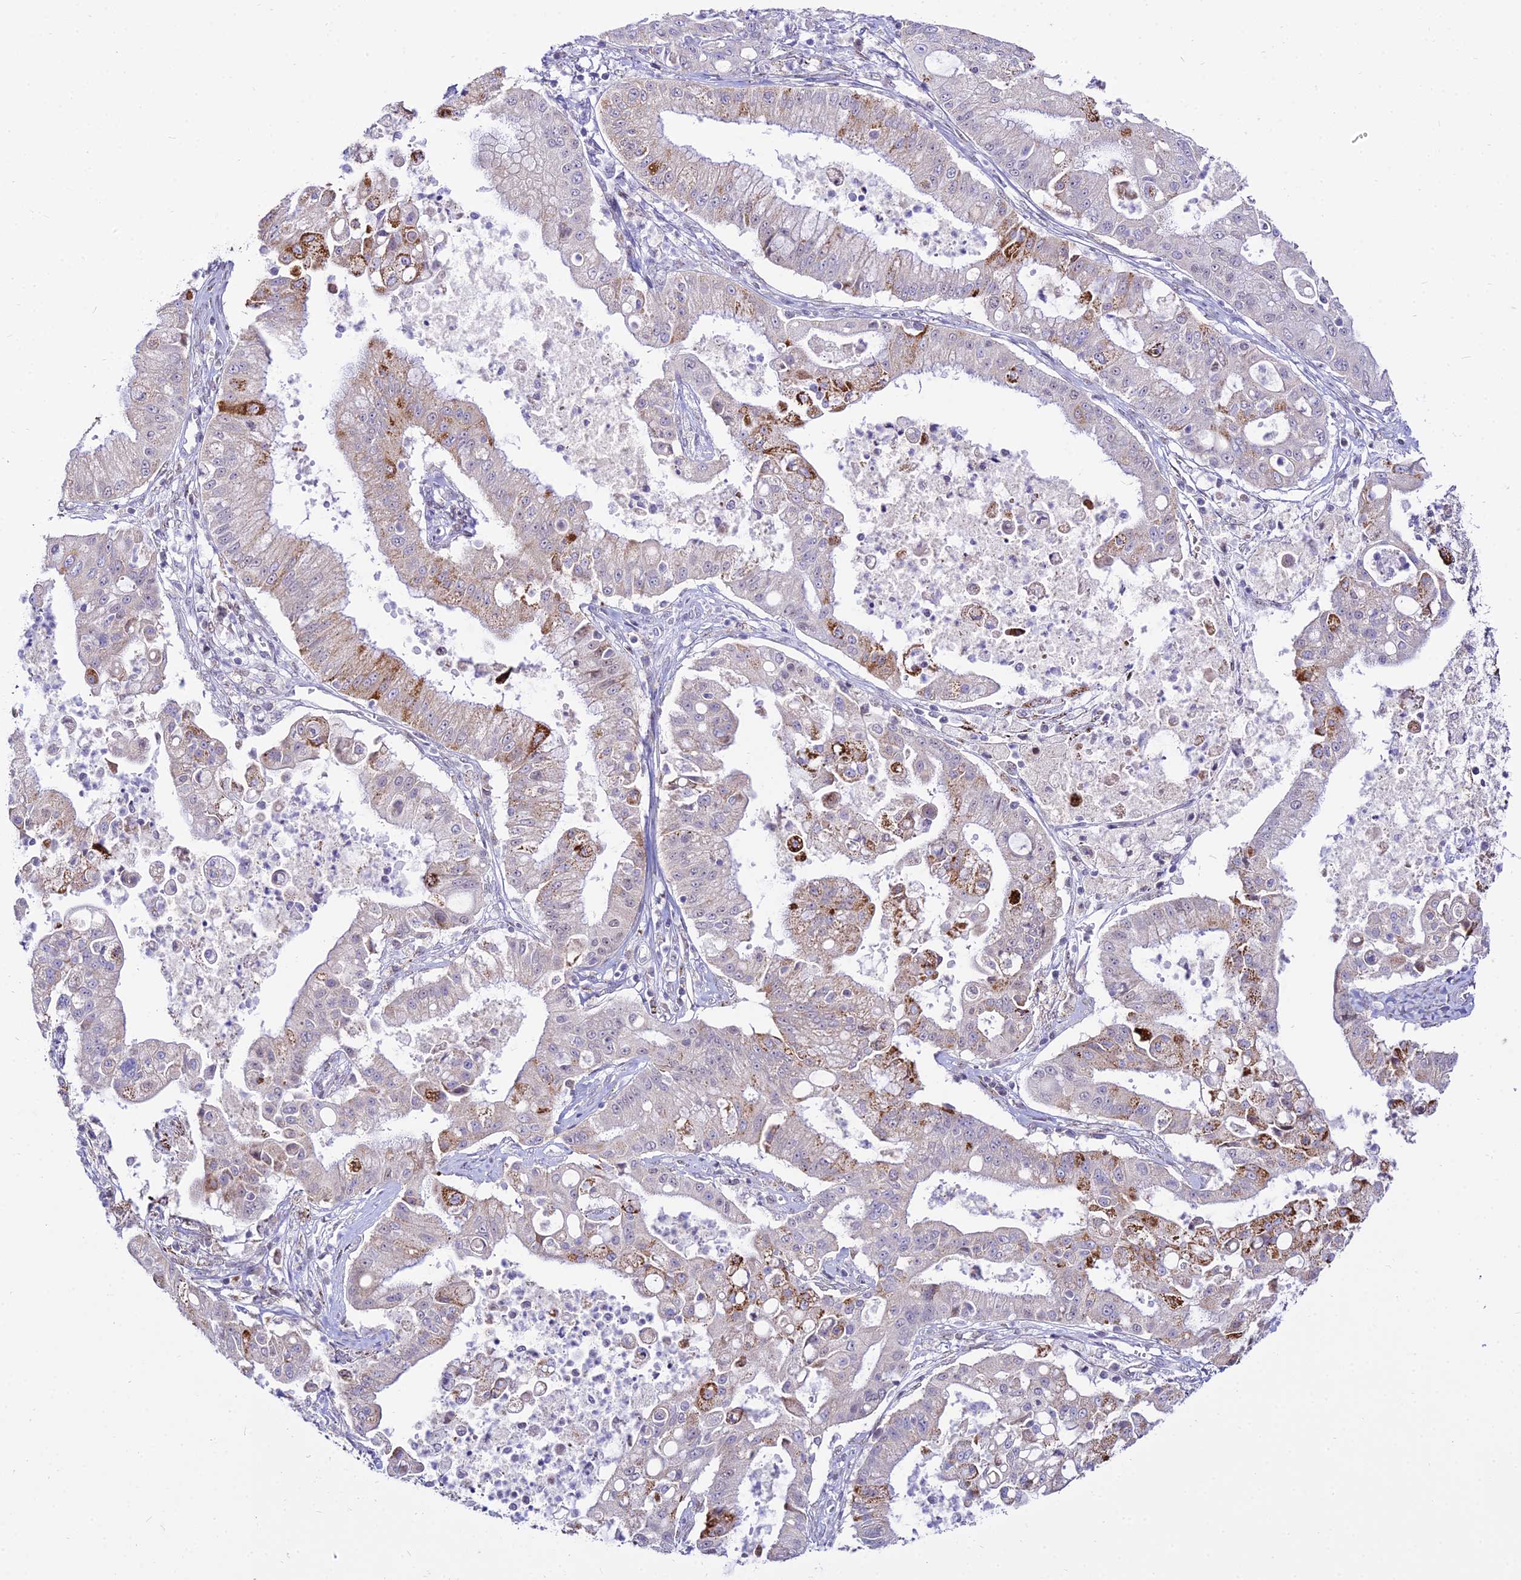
{"staining": {"intensity": "strong", "quantity": "<25%", "location": "cytoplasmic/membranous"}, "tissue": "ovarian cancer", "cell_type": "Tumor cells", "image_type": "cancer", "snomed": [{"axis": "morphology", "description": "Cystadenocarcinoma, mucinous, NOS"}, {"axis": "topography", "description": "Ovary"}], "caption": "Immunohistochemical staining of human mucinous cystadenocarcinoma (ovarian) exhibits strong cytoplasmic/membranous protein positivity in approximately <25% of tumor cells. (Stains: DAB (3,3'-diaminobenzidine) in brown, nuclei in blue, Microscopy: brightfield microscopy at high magnification).", "gene": "C6orf163", "patient": {"sex": "female", "age": 70}}